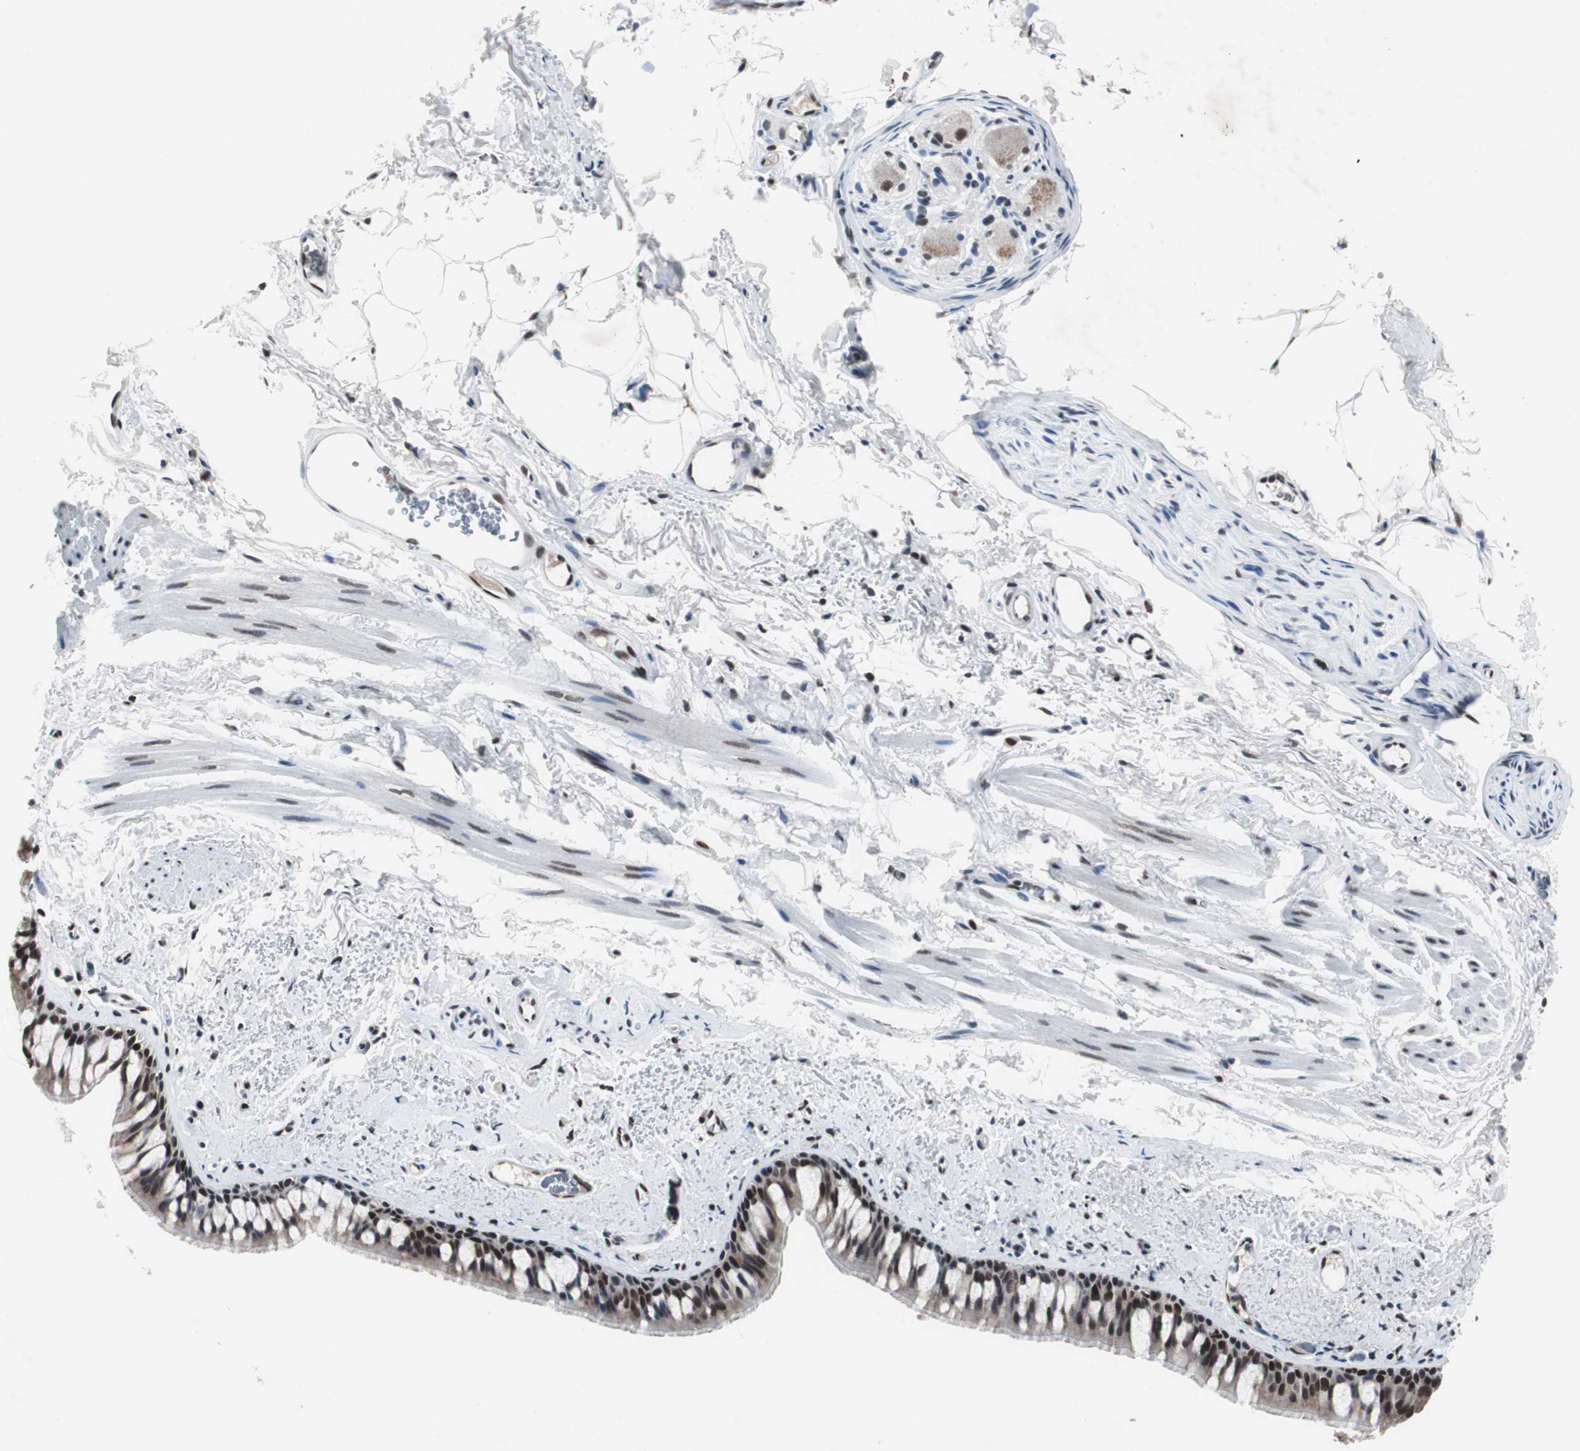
{"staining": {"intensity": "moderate", "quantity": ">75%", "location": "cytoplasmic/membranous,nuclear"}, "tissue": "bronchus", "cell_type": "Respiratory epithelial cells", "image_type": "normal", "snomed": [{"axis": "morphology", "description": "Normal tissue, NOS"}, {"axis": "topography", "description": "Bronchus"}], "caption": "Bronchus stained with DAB immunohistochemistry (IHC) demonstrates medium levels of moderate cytoplasmic/membranous,nuclear expression in about >75% of respiratory epithelial cells. The staining is performed using DAB brown chromogen to label protein expression. The nuclei are counter-stained blue using hematoxylin.", "gene": "RAD9A", "patient": {"sex": "female", "age": 73}}